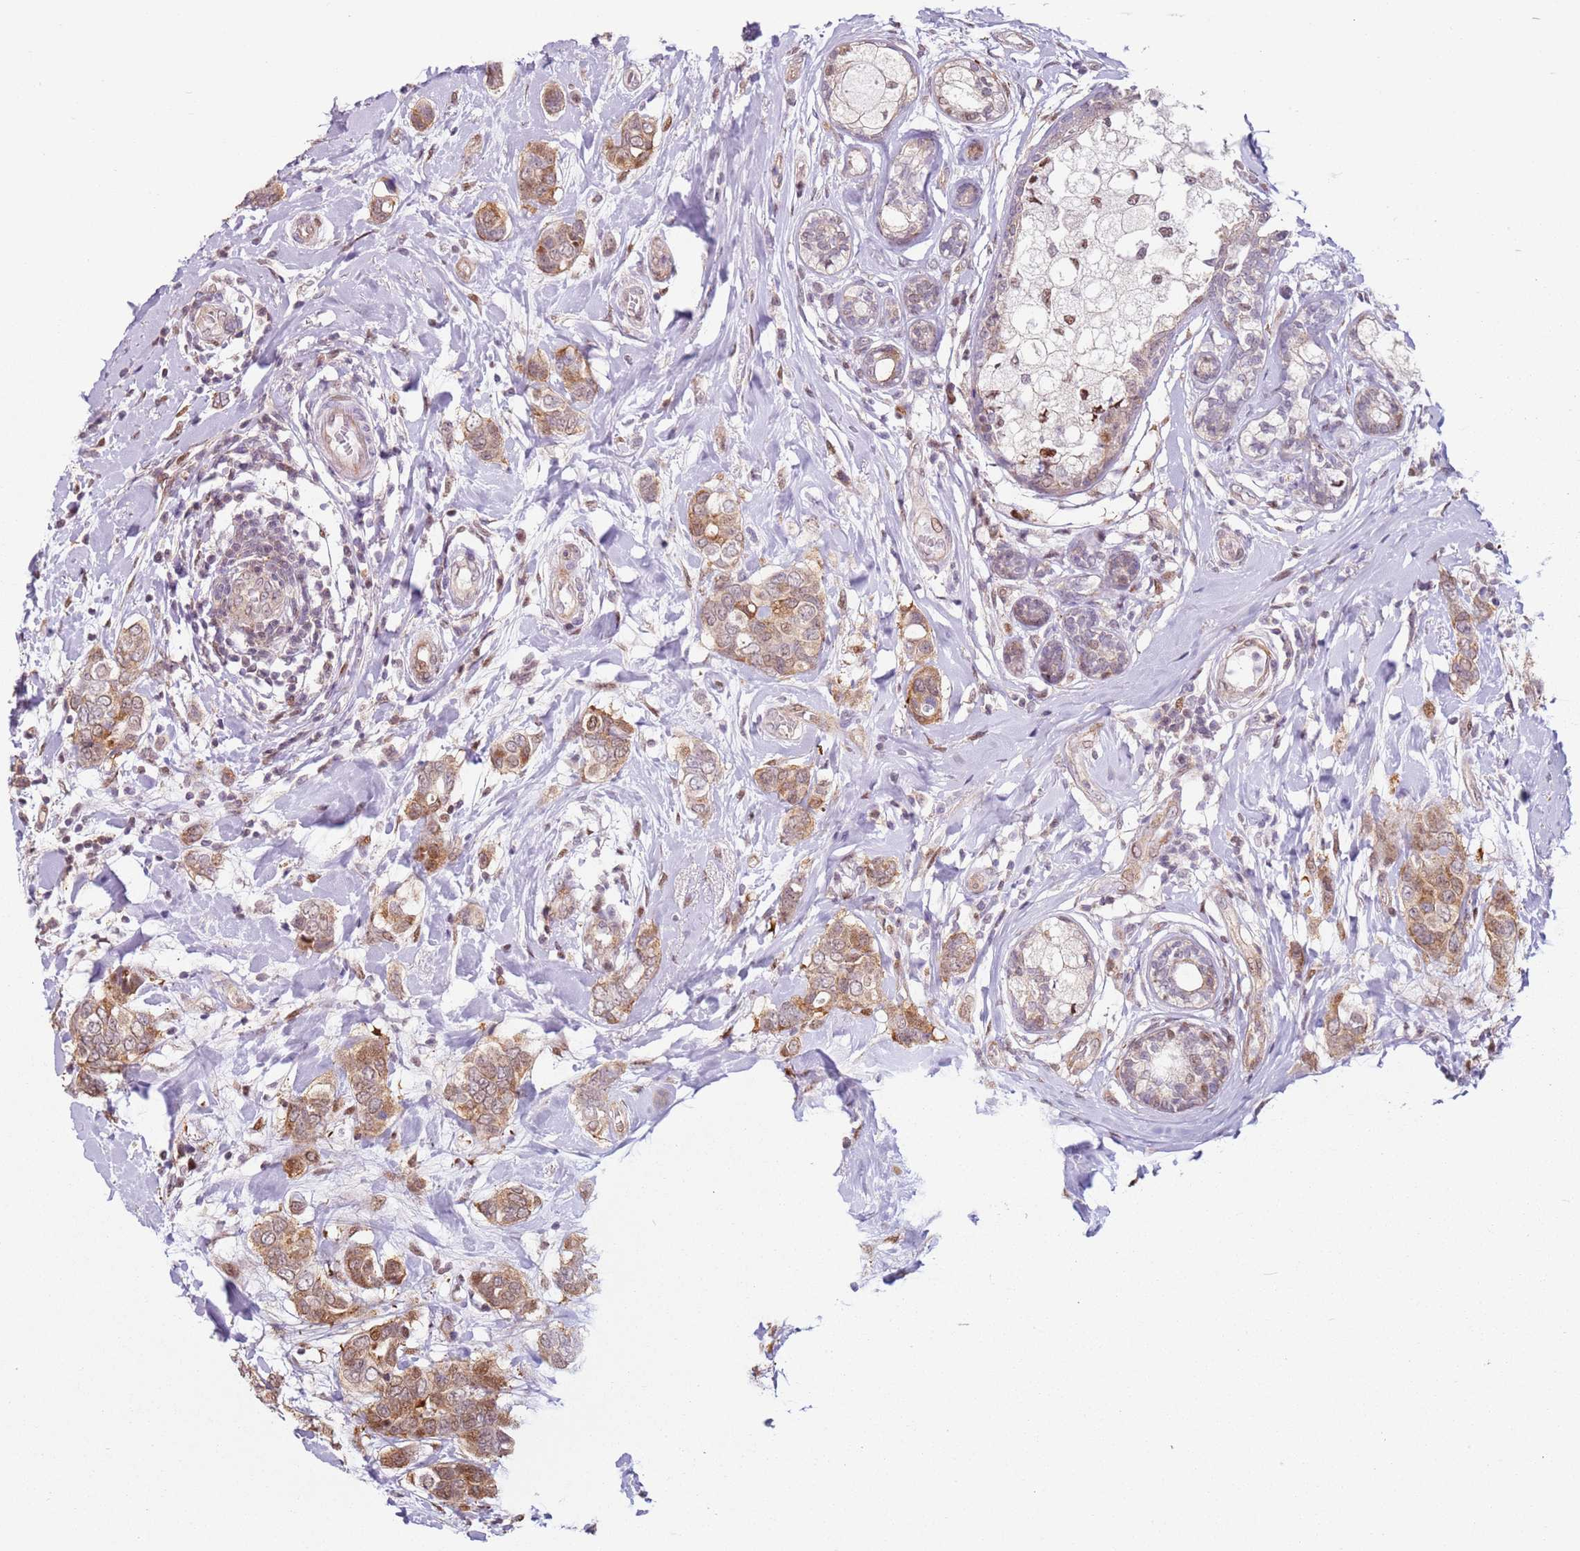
{"staining": {"intensity": "moderate", "quantity": "25%-75%", "location": "cytoplasmic/membranous,nuclear"}, "tissue": "breast cancer", "cell_type": "Tumor cells", "image_type": "cancer", "snomed": [{"axis": "morphology", "description": "Lobular carcinoma"}, {"axis": "topography", "description": "Breast"}], "caption": "Approximately 25%-75% of tumor cells in breast cancer (lobular carcinoma) show moderate cytoplasmic/membranous and nuclear protein positivity as visualized by brown immunohistochemical staining.", "gene": "PSMD4", "patient": {"sex": "female", "age": 51}}